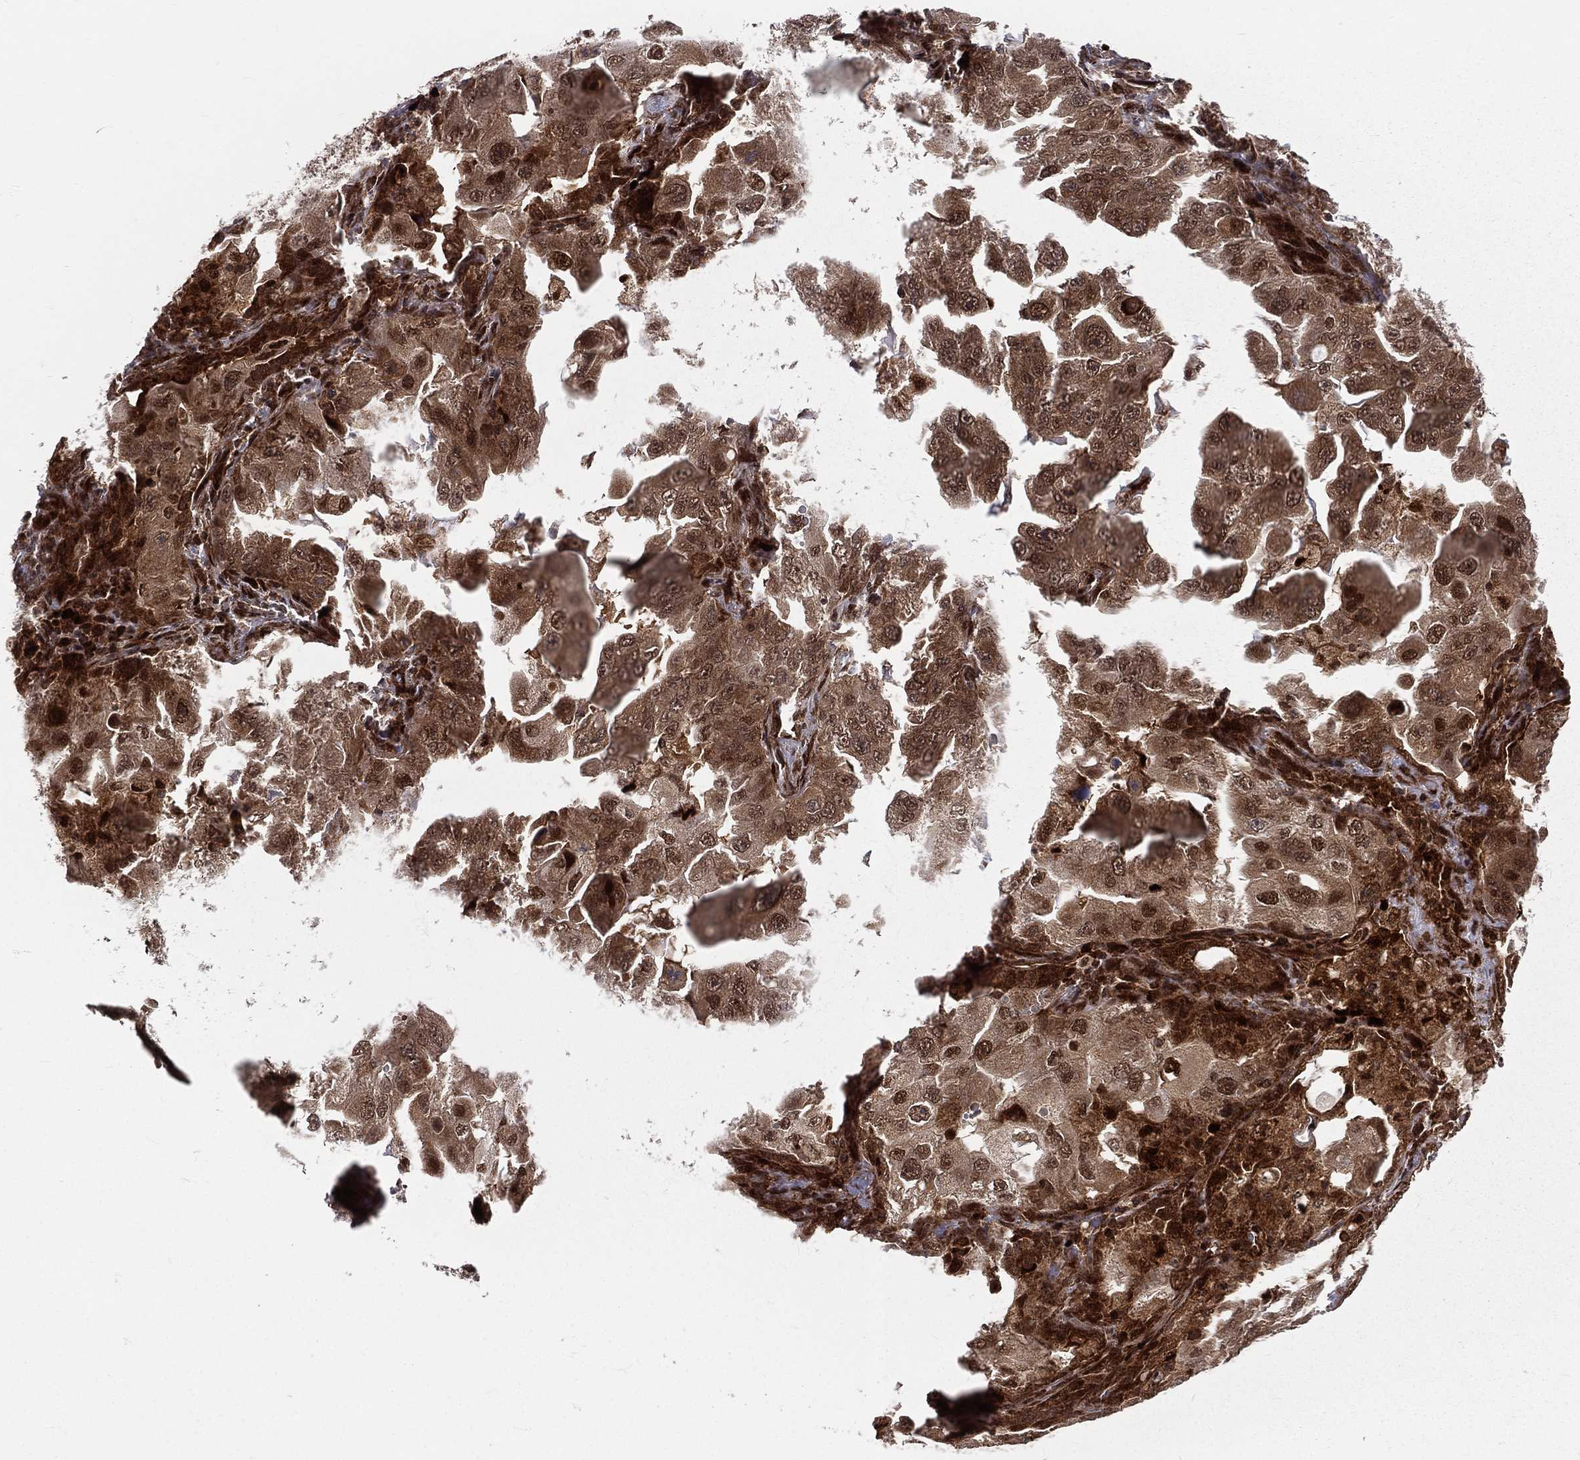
{"staining": {"intensity": "strong", "quantity": ">75%", "location": "cytoplasmic/membranous,nuclear"}, "tissue": "lung cancer", "cell_type": "Tumor cells", "image_type": "cancer", "snomed": [{"axis": "morphology", "description": "Adenocarcinoma, NOS"}, {"axis": "topography", "description": "Lung"}], "caption": "The micrograph demonstrates staining of lung adenocarcinoma, revealing strong cytoplasmic/membranous and nuclear protein positivity (brown color) within tumor cells. (DAB IHC with brightfield microscopy, high magnification).", "gene": "MDM2", "patient": {"sex": "female", "age": 61}}